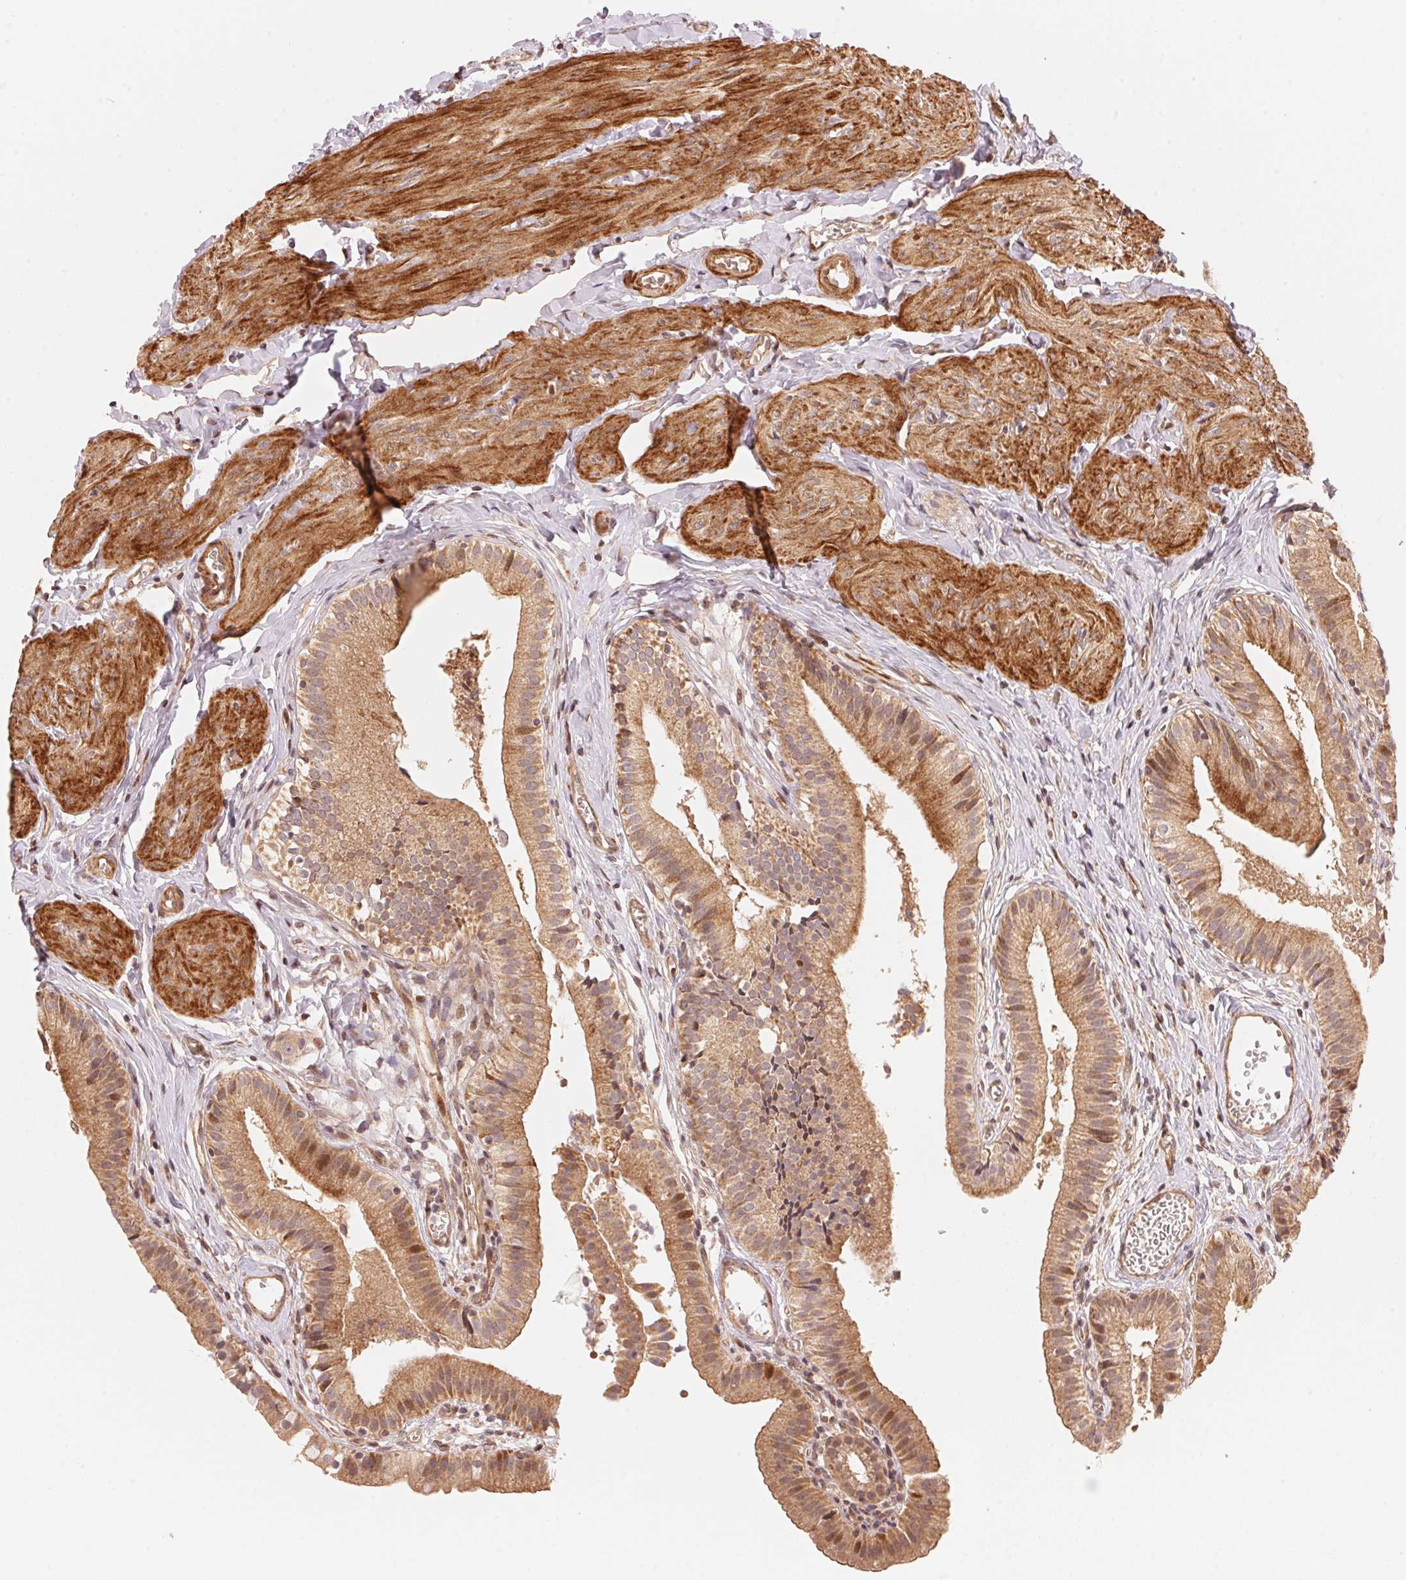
{"staining": {"intensity": "moderate", "quantity": ">75%", "location": "cytoplasmic/membranous"}, "tissue": "gallbladder", "cell_type": "Glandular cells", "image_type": "normal", "snomed": [{"axis": "morphology", "description": "Normal tissue, NOS"}, {"axis": "topography", "description": "Gallbladder"}], "caption": "A brown stain labels moderate cytoplasmic/membranous expression of a protein in glandular cells of normal gallbladder.", "gene": "TNIP2", "patient": {"sex": "female", "age": 47}}